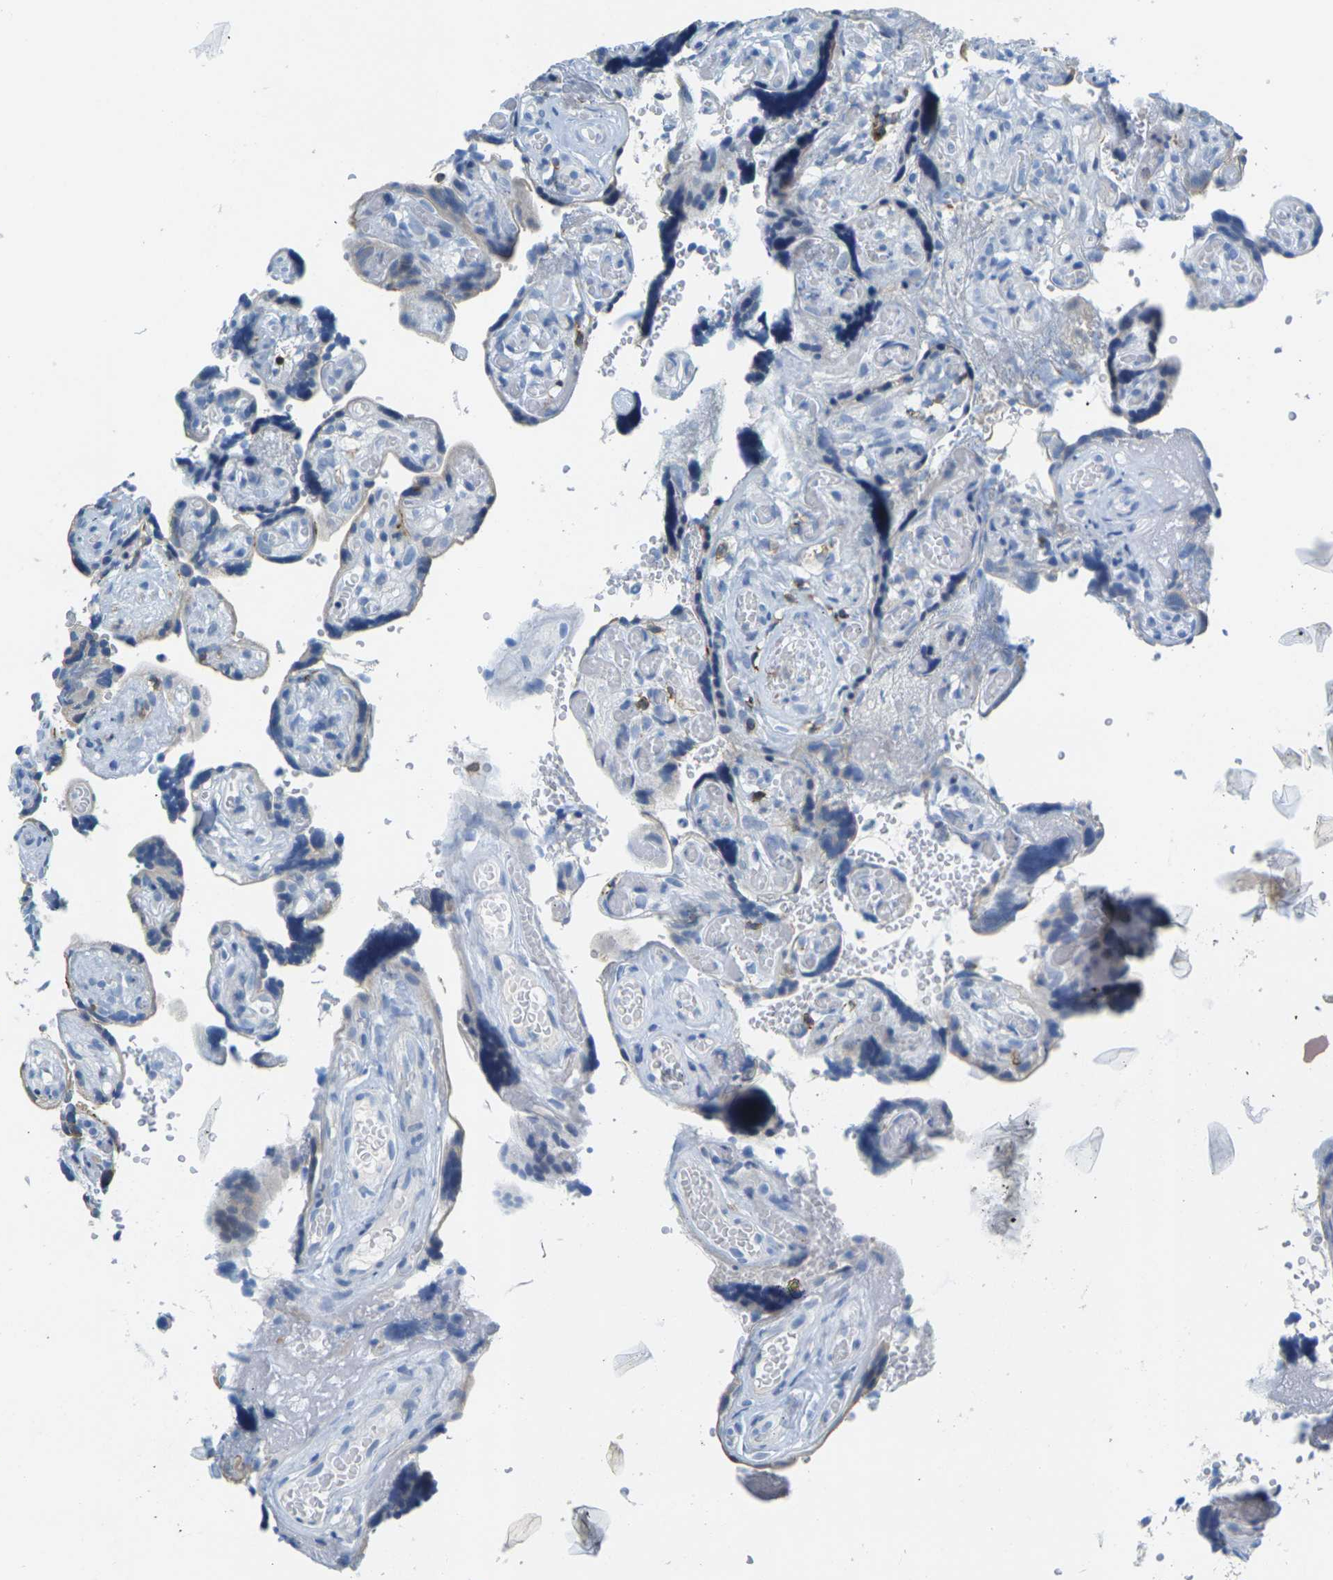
{"staining": {"intensity": "negative", "quantity": "none", "location": "none"}, "tissue": "placenta", "cell_type": "Decidual cells", "image_type": "normal", "snomed": [{"axis": "morphology", "description": "Normal tissue, NOS"}, {"axis": "topography", "description": "Placenta"}], "caption": "IHC image of unremarkable placenta stained for a protein (brown), which shows no expression in decidual cells.", "gene": "CD3D", "patient": {"sex": "female", "age": 30}}